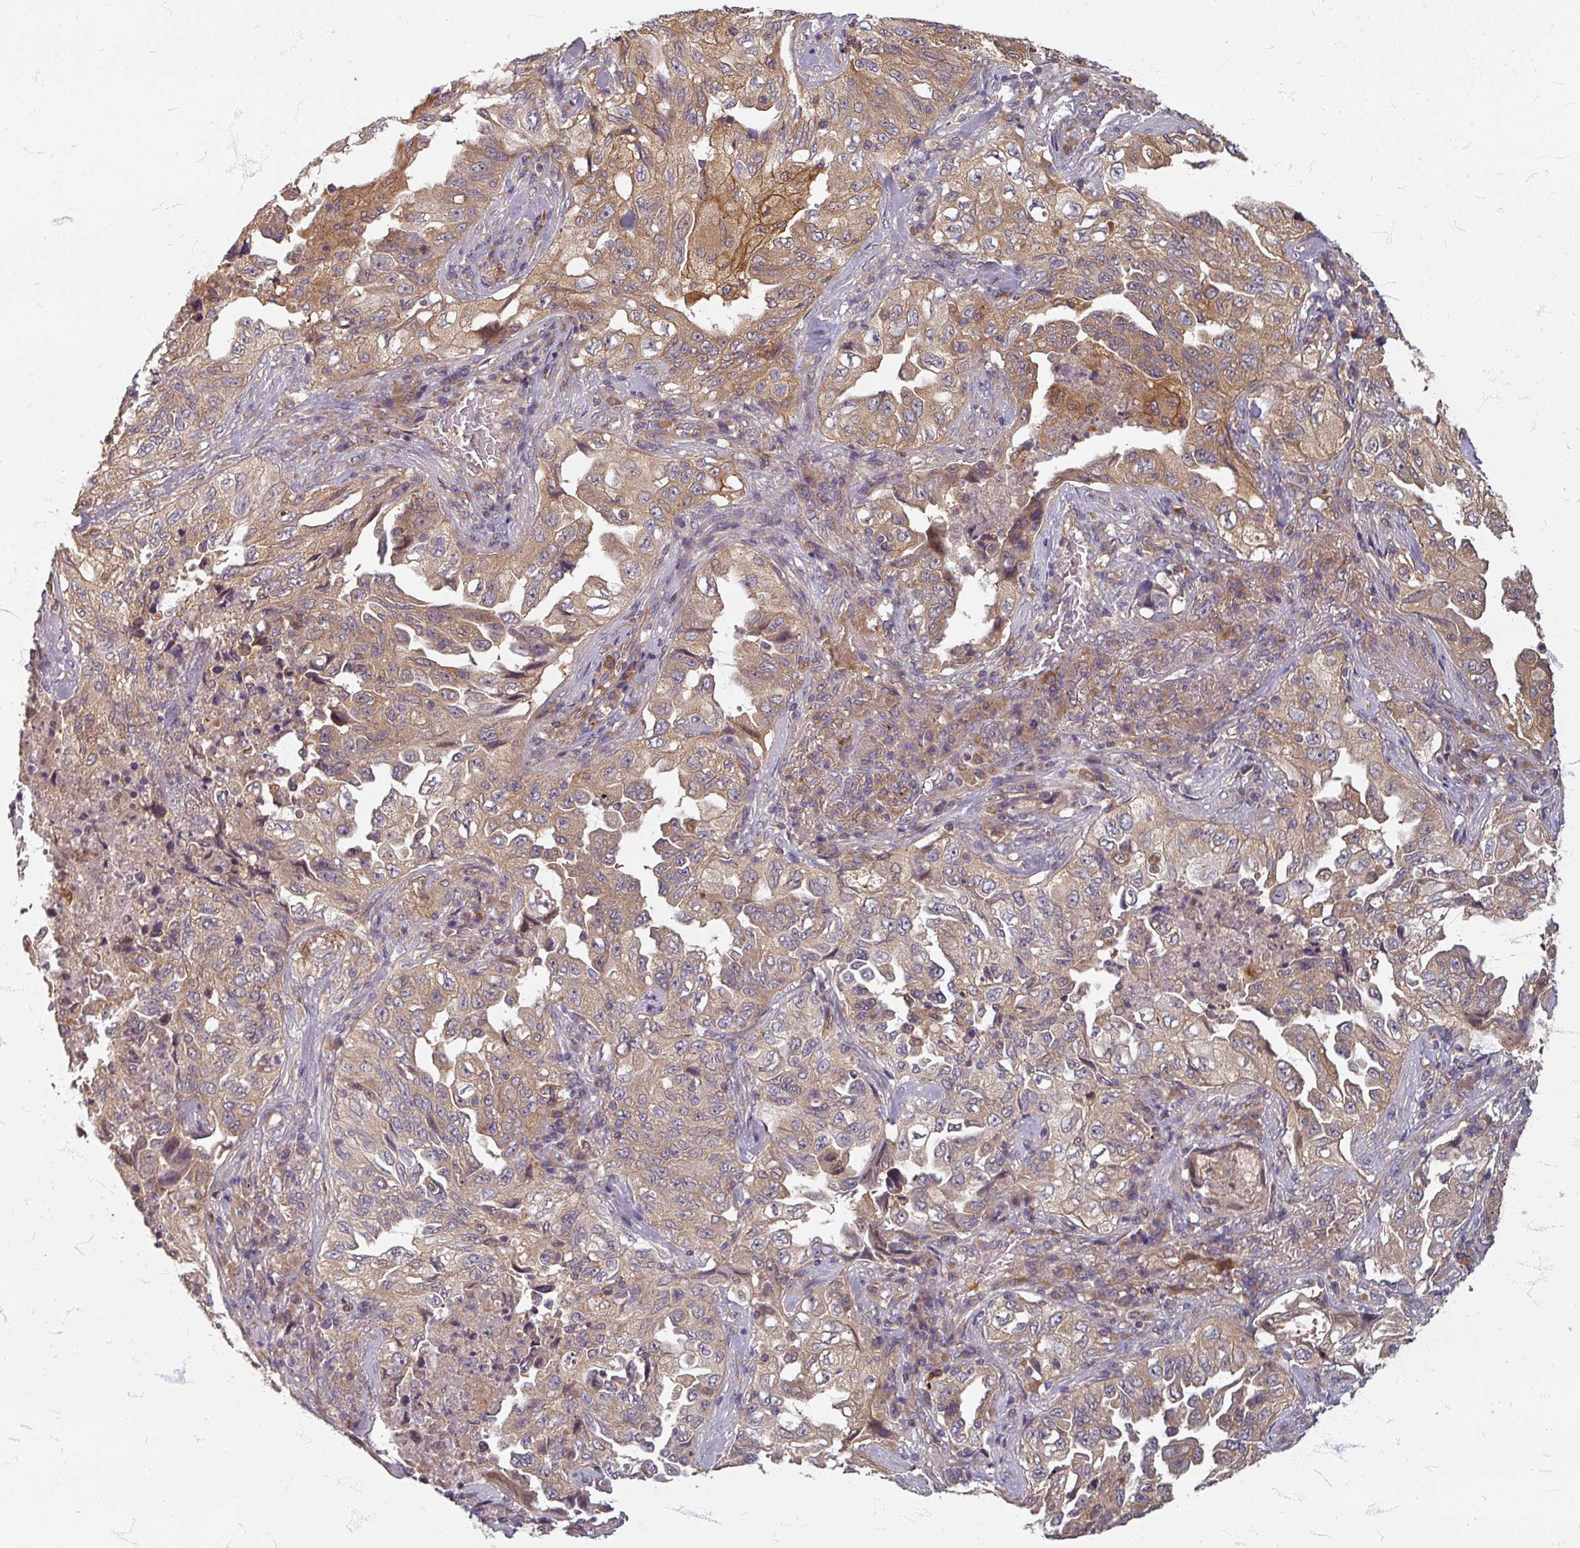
{"staining": {"intensity": "moderate", "quantity": ">75%", "location": "cytoplasmic/membranous"}, "tissue": "lung cancer", "cell_type": "Tumor cells", "image_type": "cancer", "snomed": [{"axis": "morphology", "description": "Adenocarcinoma, NOS"}, {"axis": "topography", "description": "Lung"}], "caption": "Immunohistochemistry of lung cancer (adenocarcinoma) displays medium levels of moderate cytoplasmic/membranous staining in about >75% of tumor cells.", "gene": "STAM", "patient": {"sex": "female", "age": 51}}